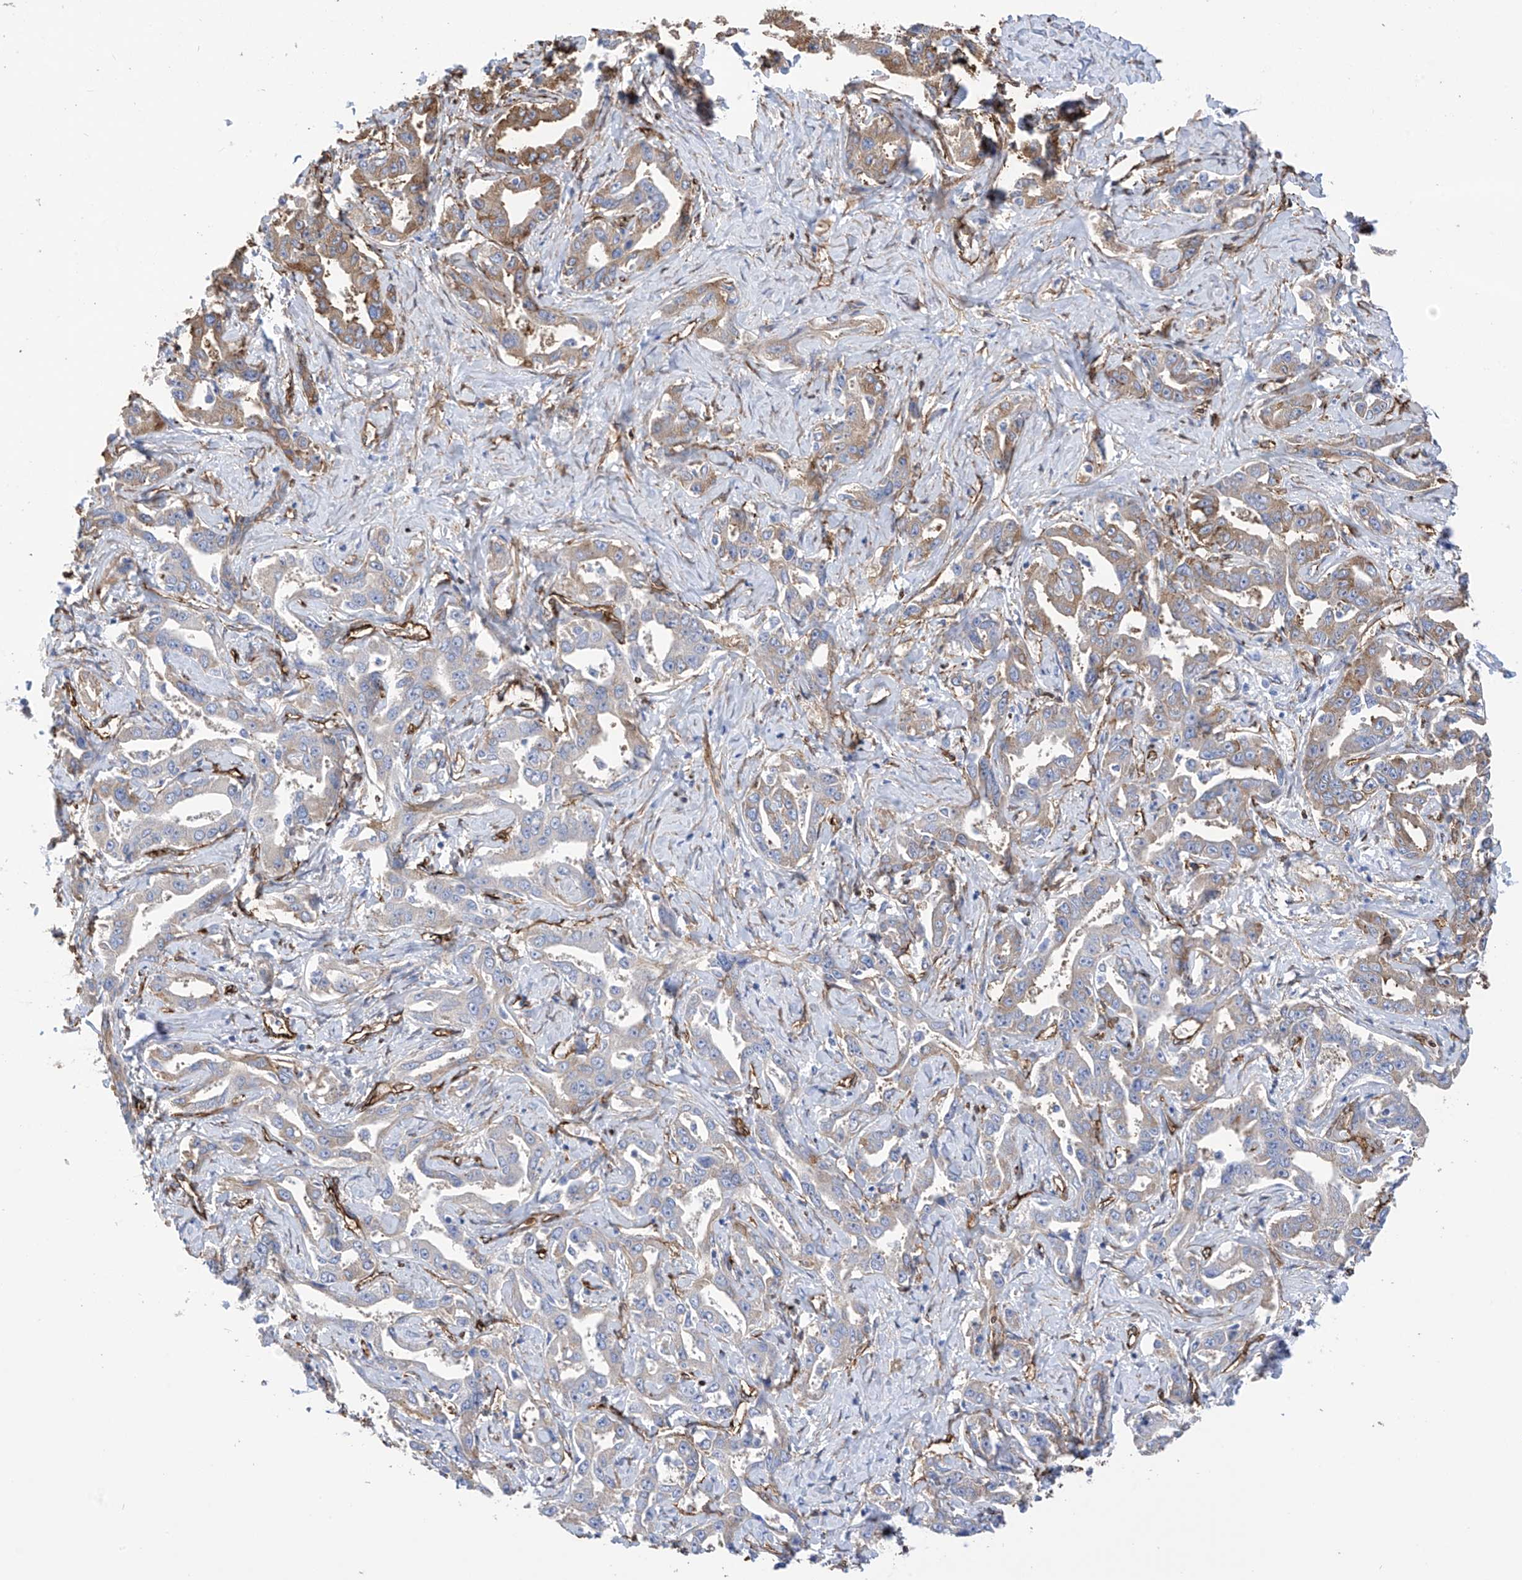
{"staining": {"intensity": "moderate", "quantity": "<25%", "location": "cytoplasmic/membranous"}, "tissue": "liver cancer", "cell_type": "Tumor cells", "image_type": "cancer", "snomed": [{"axis": "morphology", "description": "Cholangiocarcinoma"}, {"axis": "topography", "description": "Liver"}], "caption": "IHC photomicrograph of human liver cancer (cholangiocarcinoma) stained for a protein (brown), which demonstrates low levels of moderate cytoplasmic/membranous positivity in approximately <25% of tumor cells.", "gene": "UBTD1", "patient": {"sex": "male", "age": 59}}